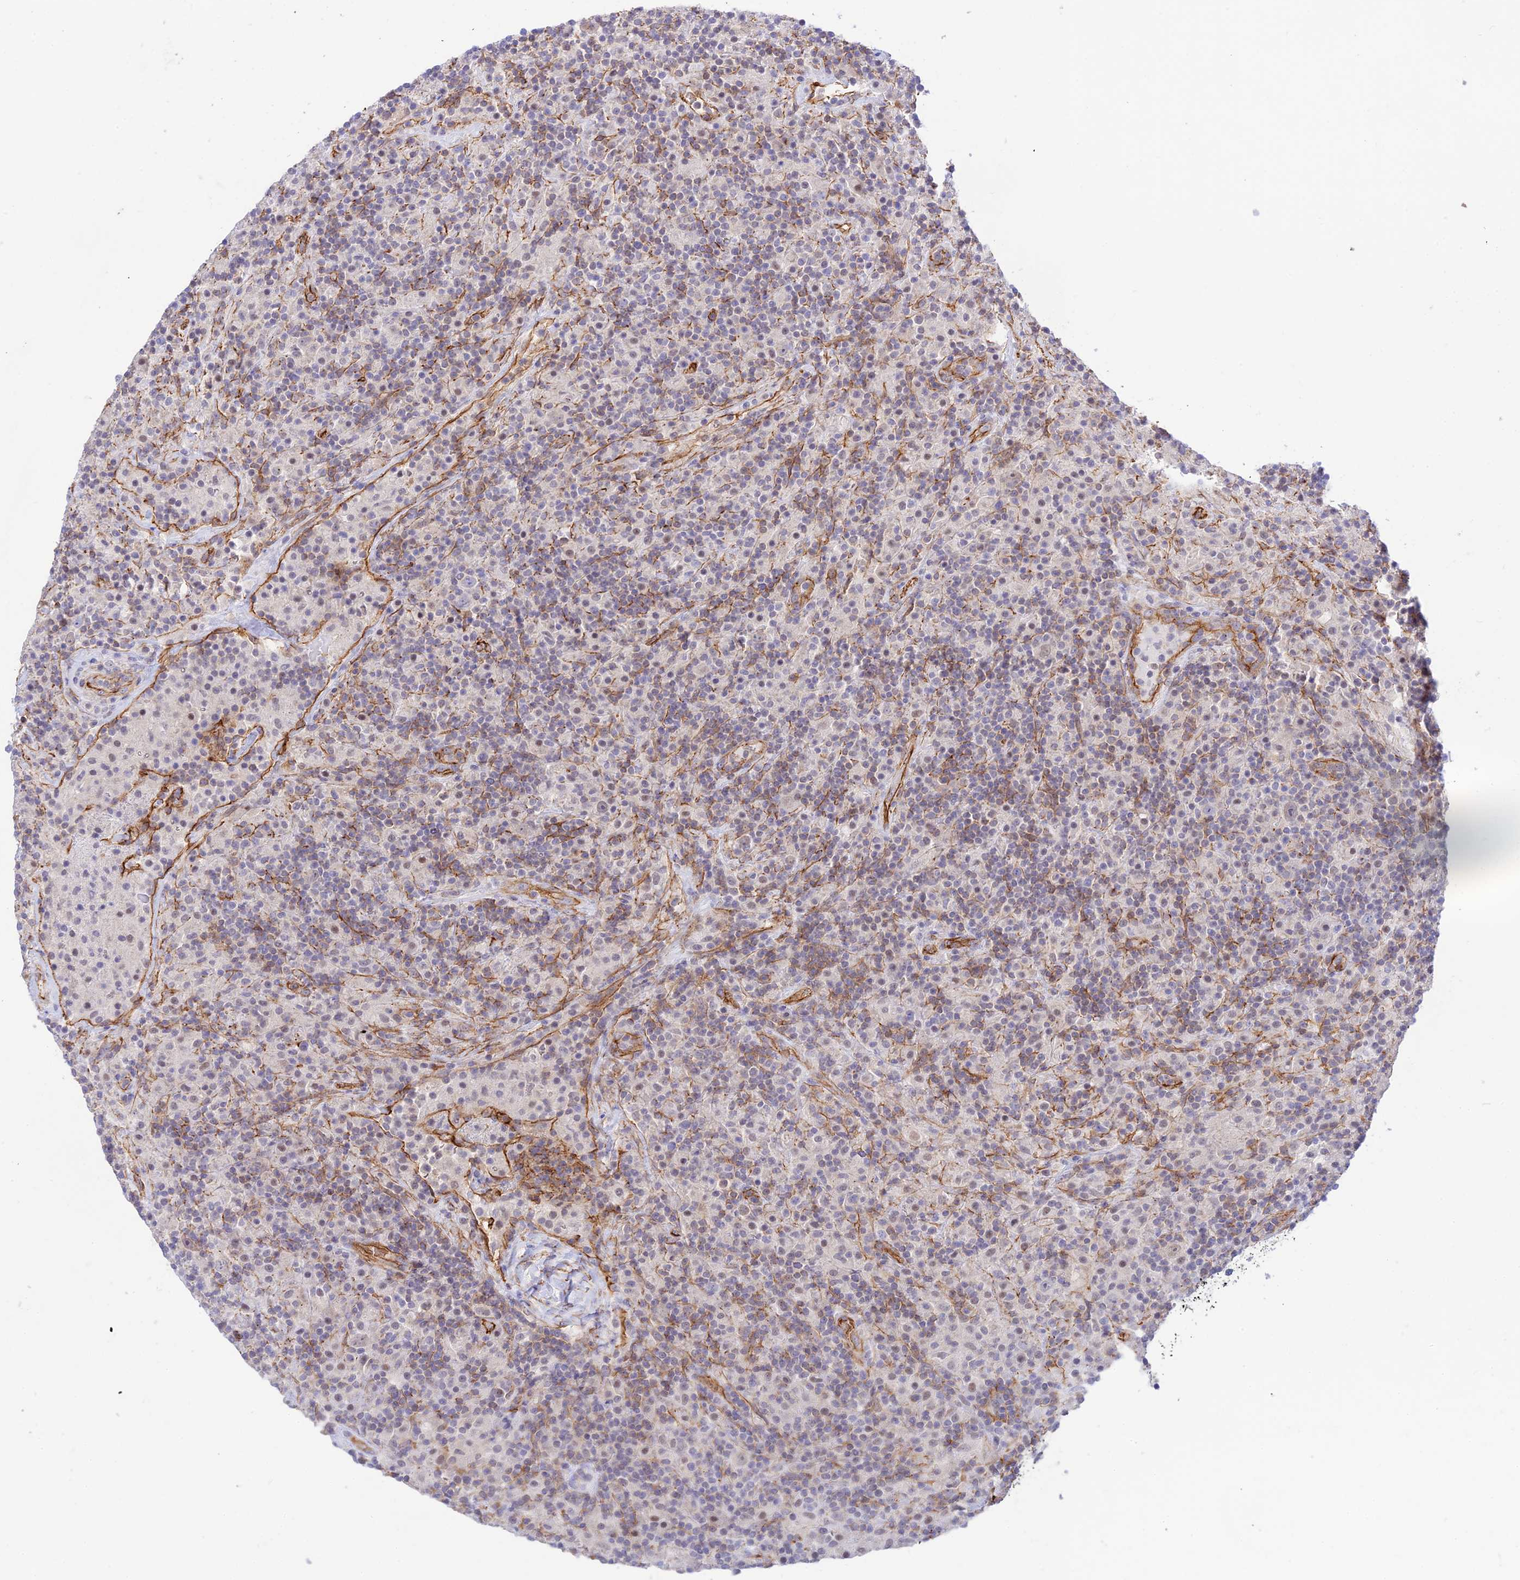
{"staining": {"intensity": "negative", "quantity": "none", "location": "none"}, "tissue": "lymphoma", "cell_type": "Tumor cells", "image_type": "cancer", "snomed": [{"axis": "morphology", "description": "Hodgkin's disease, NOS"}, {"axis": "topography", "description": "Lymph node"}], "caption": "Human lymphoma stained for a protein using immunohistochemistry (IHC) shows no staining in tumor cells.", "gene": "YPEL5", "patient": {"sex": "male", "age": 70}}